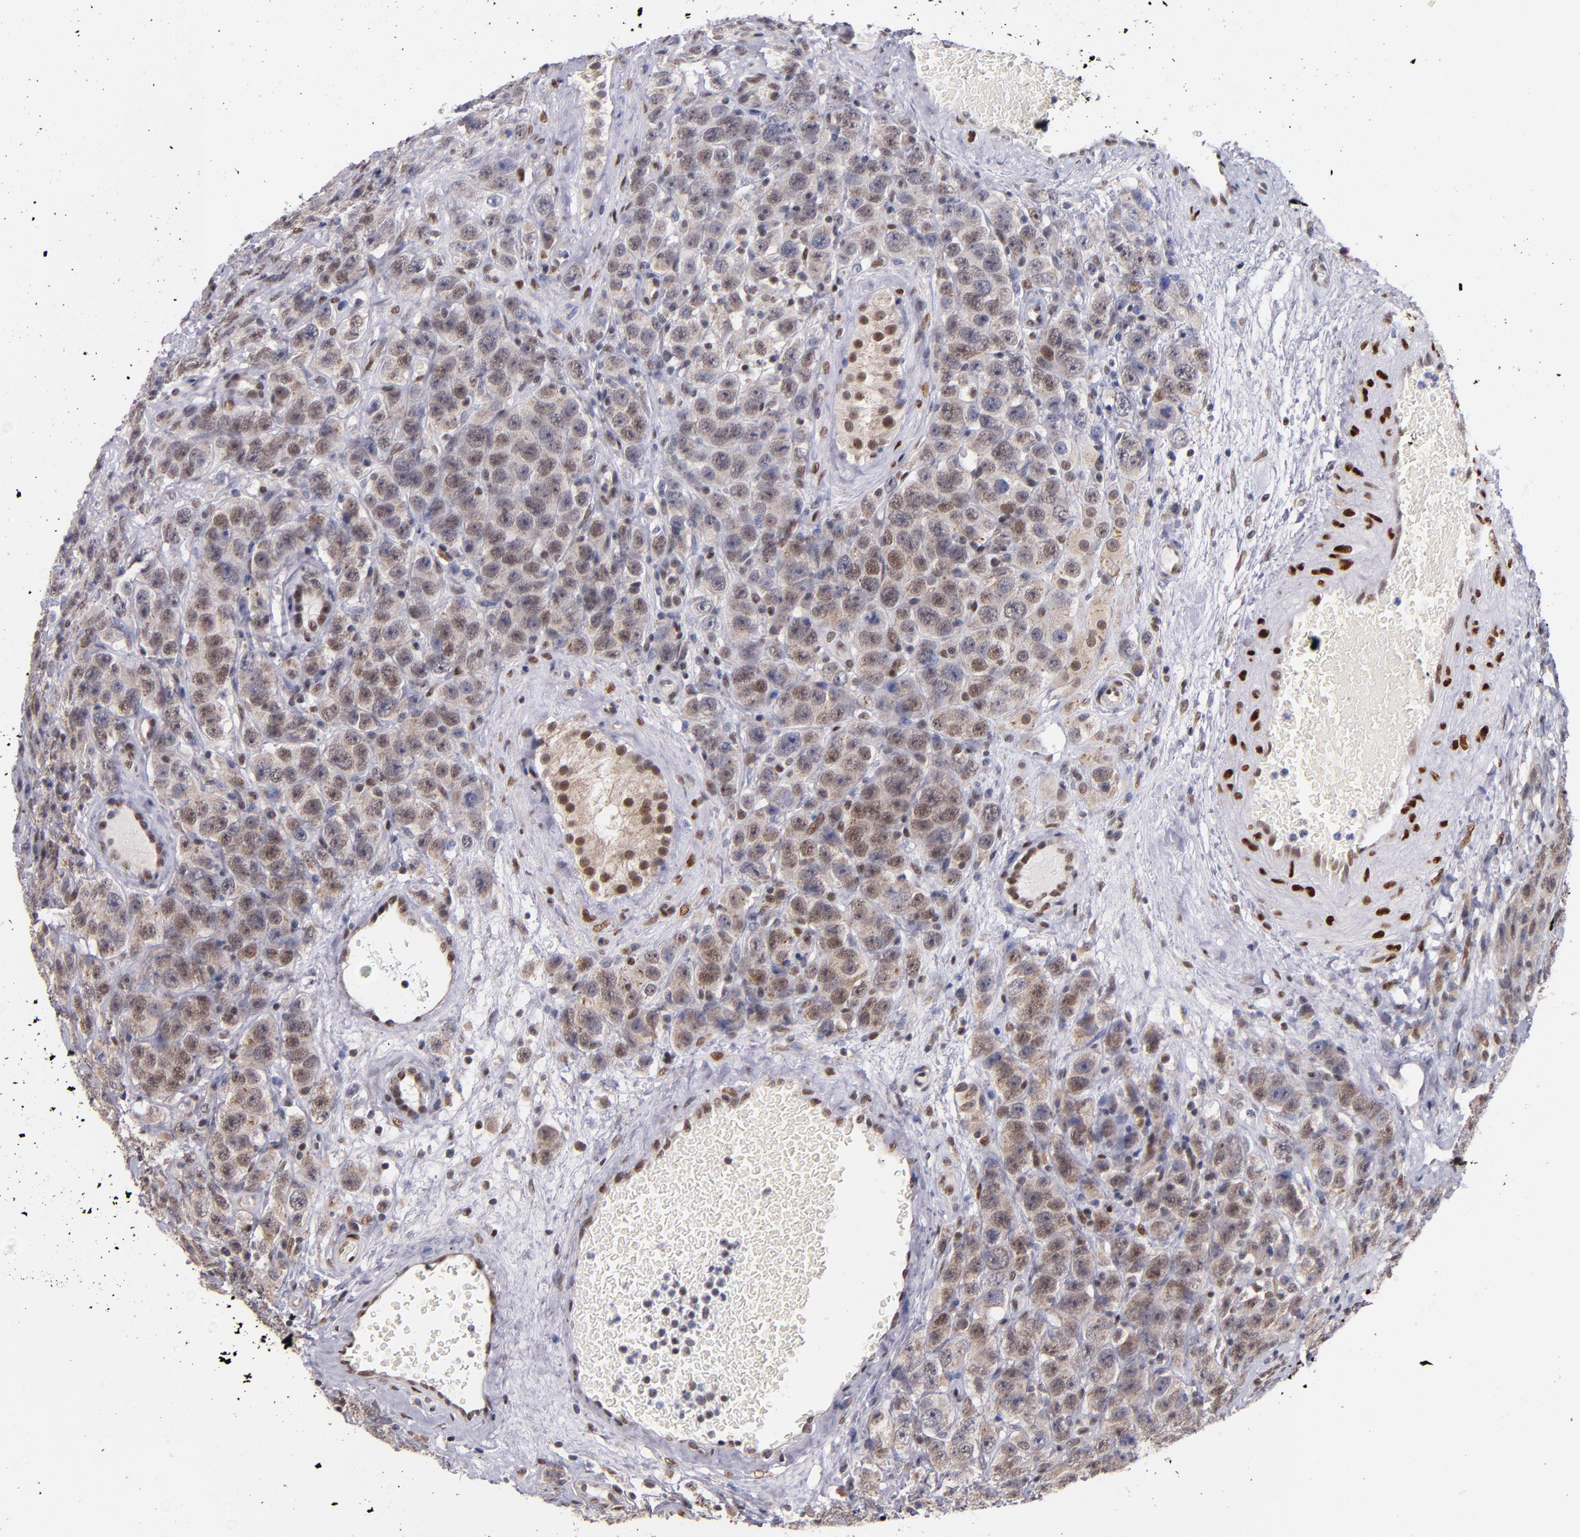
{"staining": {"intensity": "weak", "quantity": "25%-75%", "location": "nuclear"}, "tissue": "testis cancer", "cell_type": "Tumor cells", "image_type": "cancer", "snomed": [{"axis": "morphology", "description": "Seminoma, NOS"}, {"axis": "topography", "description": "Testis"}], "caption": "Testis cancer (seminoma) stained with a brown dye shows weak nuclear positive expression in about 25%-75% of tumor cells.", "gene": "SRF", "patient": {"sex": "male", "age": 52}}